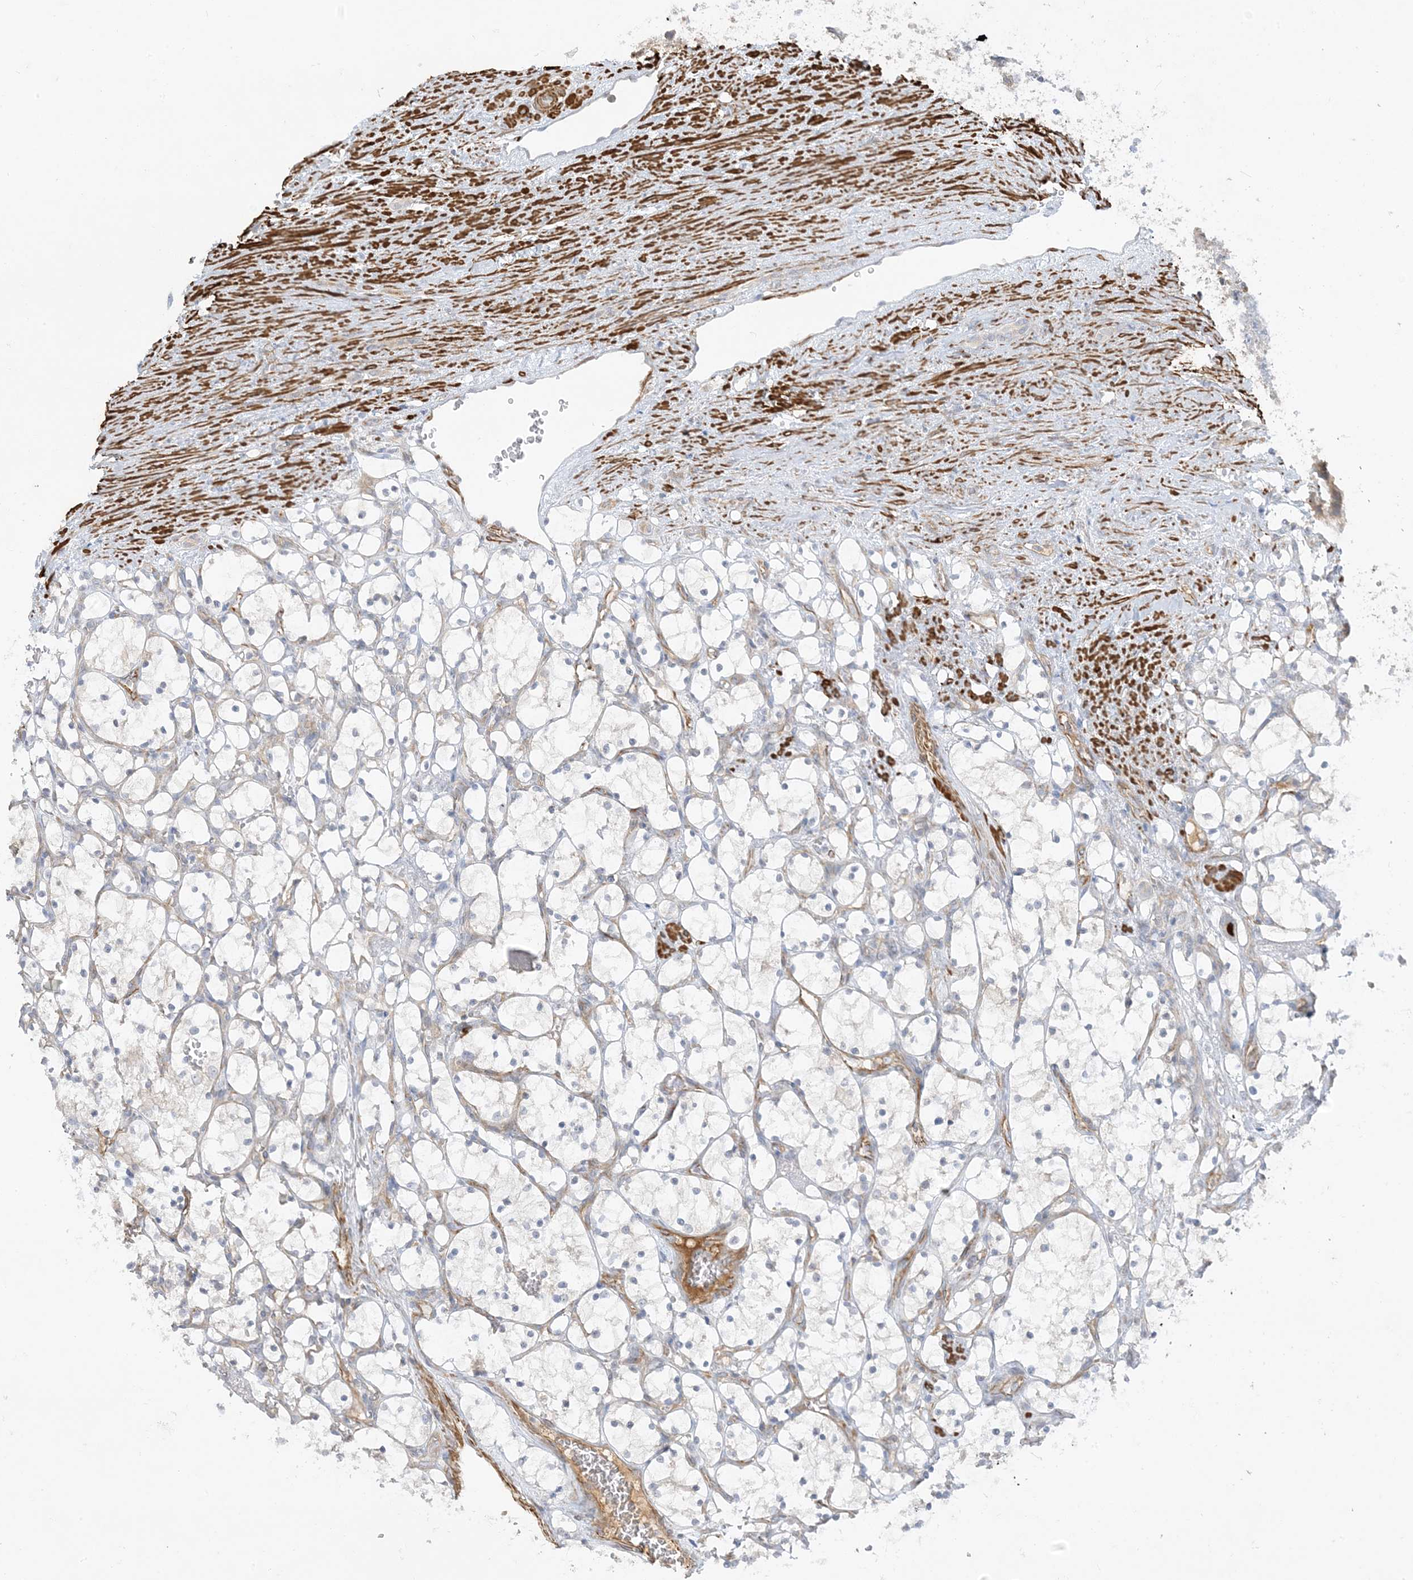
{"staining": {"intensity": "negative", "quantity": "none", "location": "none"}, "tissue": "renal cancer", "cell_type": "Tumor cells", "image_type": "cancer", "snomed": [{"axis": "morphology", "description": "Adenocarcinoma, NOS"}, {"axis": "topography", "description": "Kidney"}], "caption": "Micrograph shows no significant protein positivity in tumor cells of renal adenocarcinoma.", "gene": "THADA", "patient": {"sex": "female", "age": 69}}